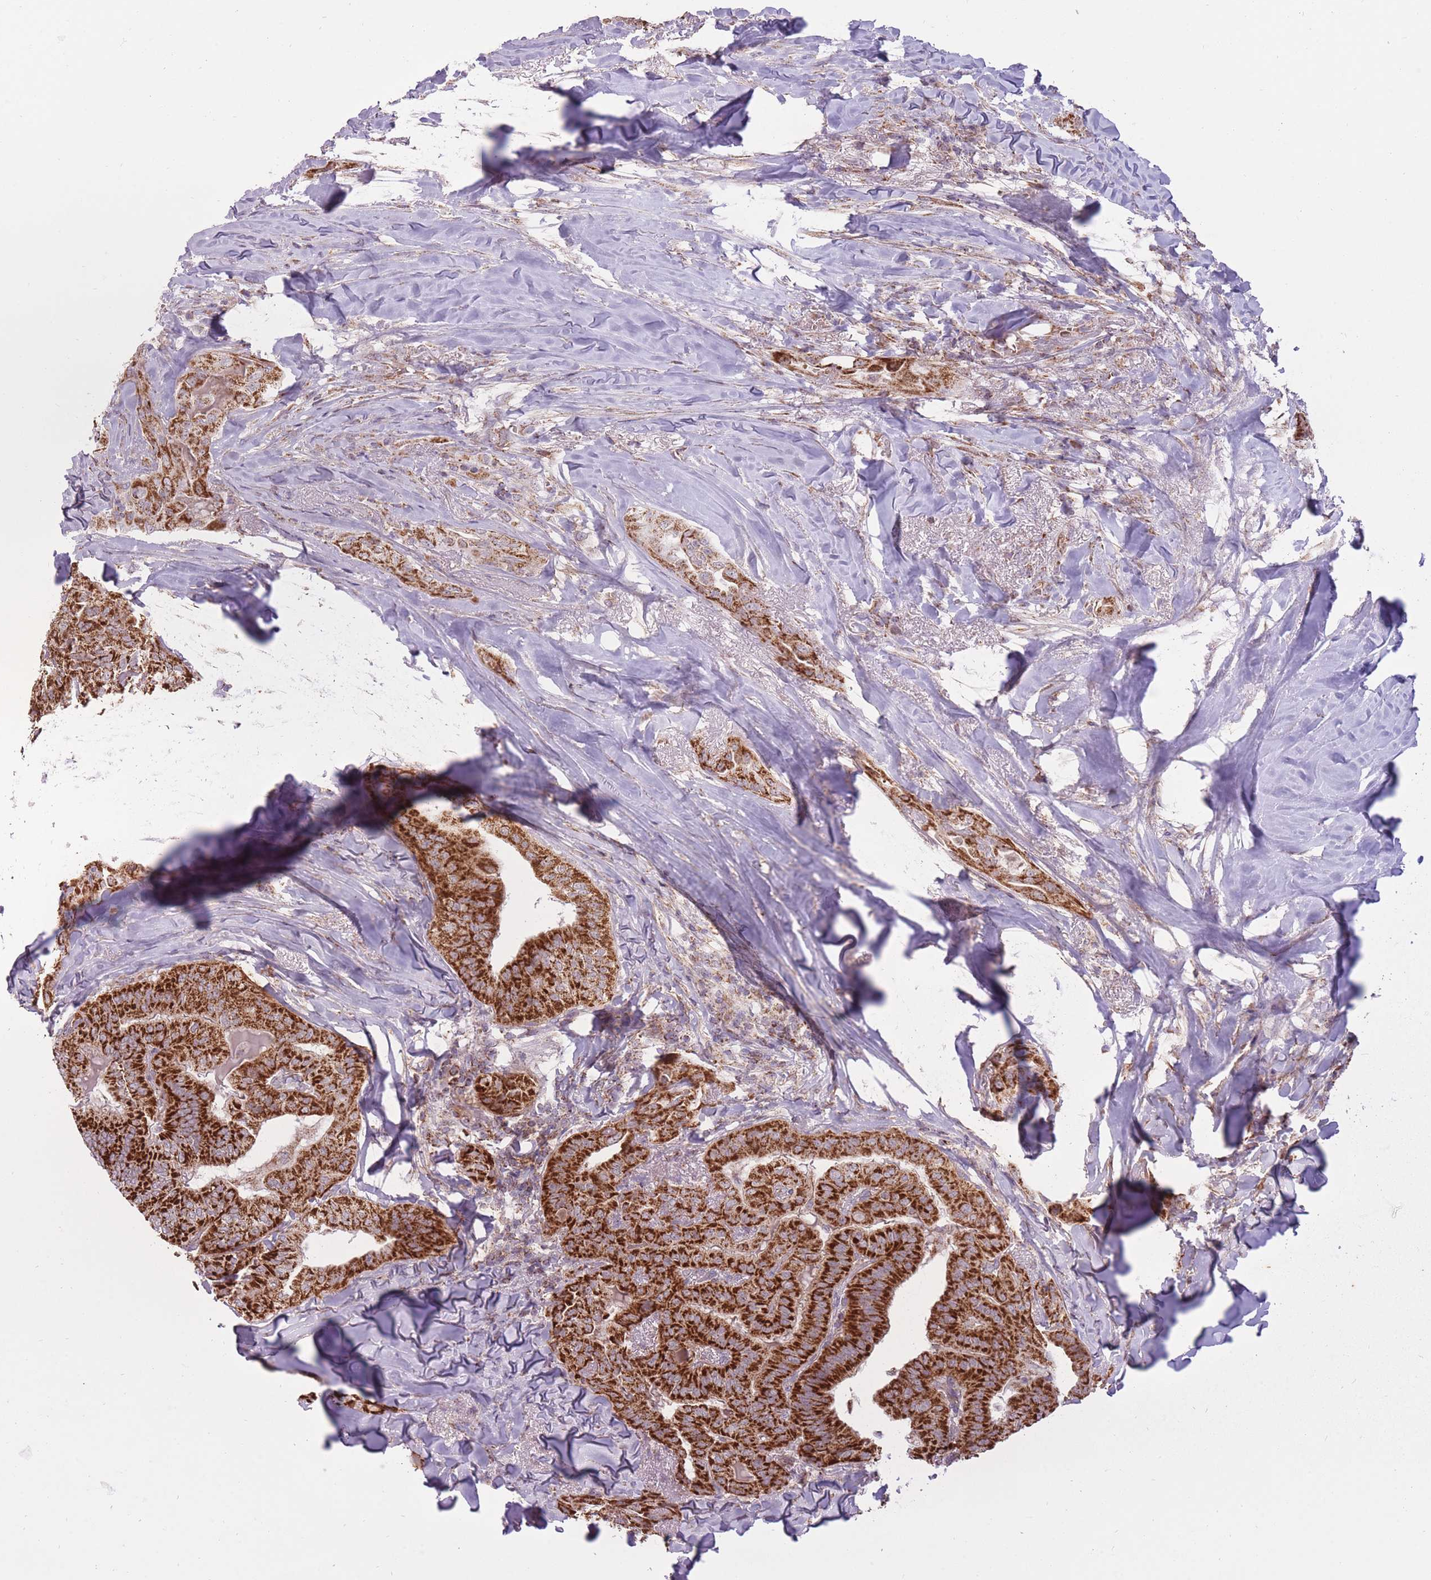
{"staining": {"intensity": "strong", "quantity": ">75%", "location": "cytoplasmic/membranous"}, "tissue": "thyroid cancer", "cell_type": "Tumor cells", "image_type": "cancer", "snomed": [{"axis": "morphology", "description": "Papillary adenocarcinoma, NOS"}, {"axis": "topography", "description": "Thyroid gland"}], "caption": "This image exhibits immunohistochemistry staining of thyroid cancer (papillary adenocarcinoma), with high strong cytoplasmic/membranous expression in approximately >75% of tumor cells.", "gene": "LIN7C", "patient": {"sex": "female", "age": 68}}